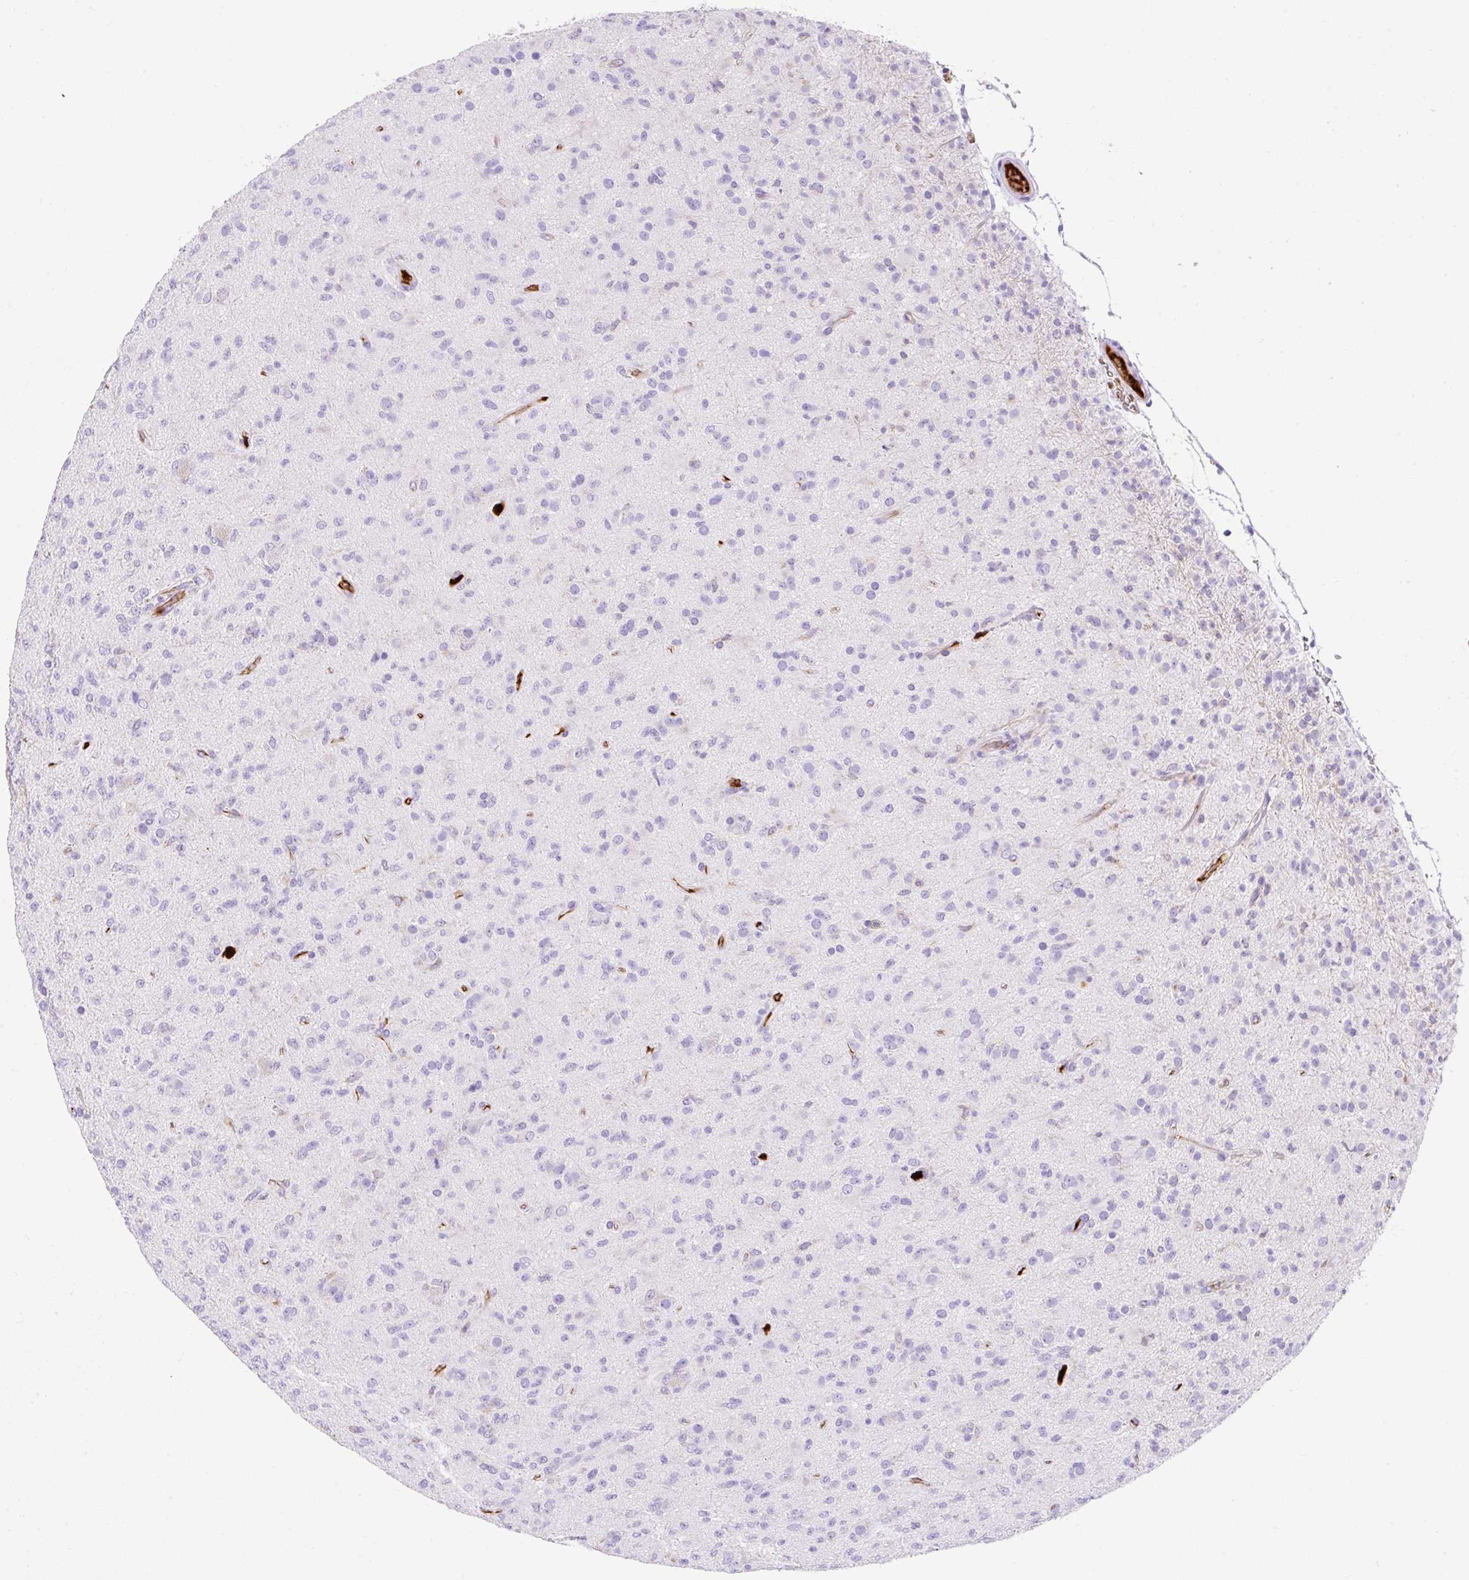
{"staining": {"intensity": "negative", "quantity": "none", "location": "none"}, "tissue": "glioma", "cell_type": "Tumor cells", "image_type": "cancer", "snomed": [{"axis": "morphology", "description": "Glioma, malignant, Low grade"}, {"axis": "topography", "description": "Brain"}], "caption": "The immunohistochemistry micrograph has no significant expression in tumor cells of glioma tissue.", "gene": "APOC4-APOC2", "patient": {"sex": "male", "age": 65}}